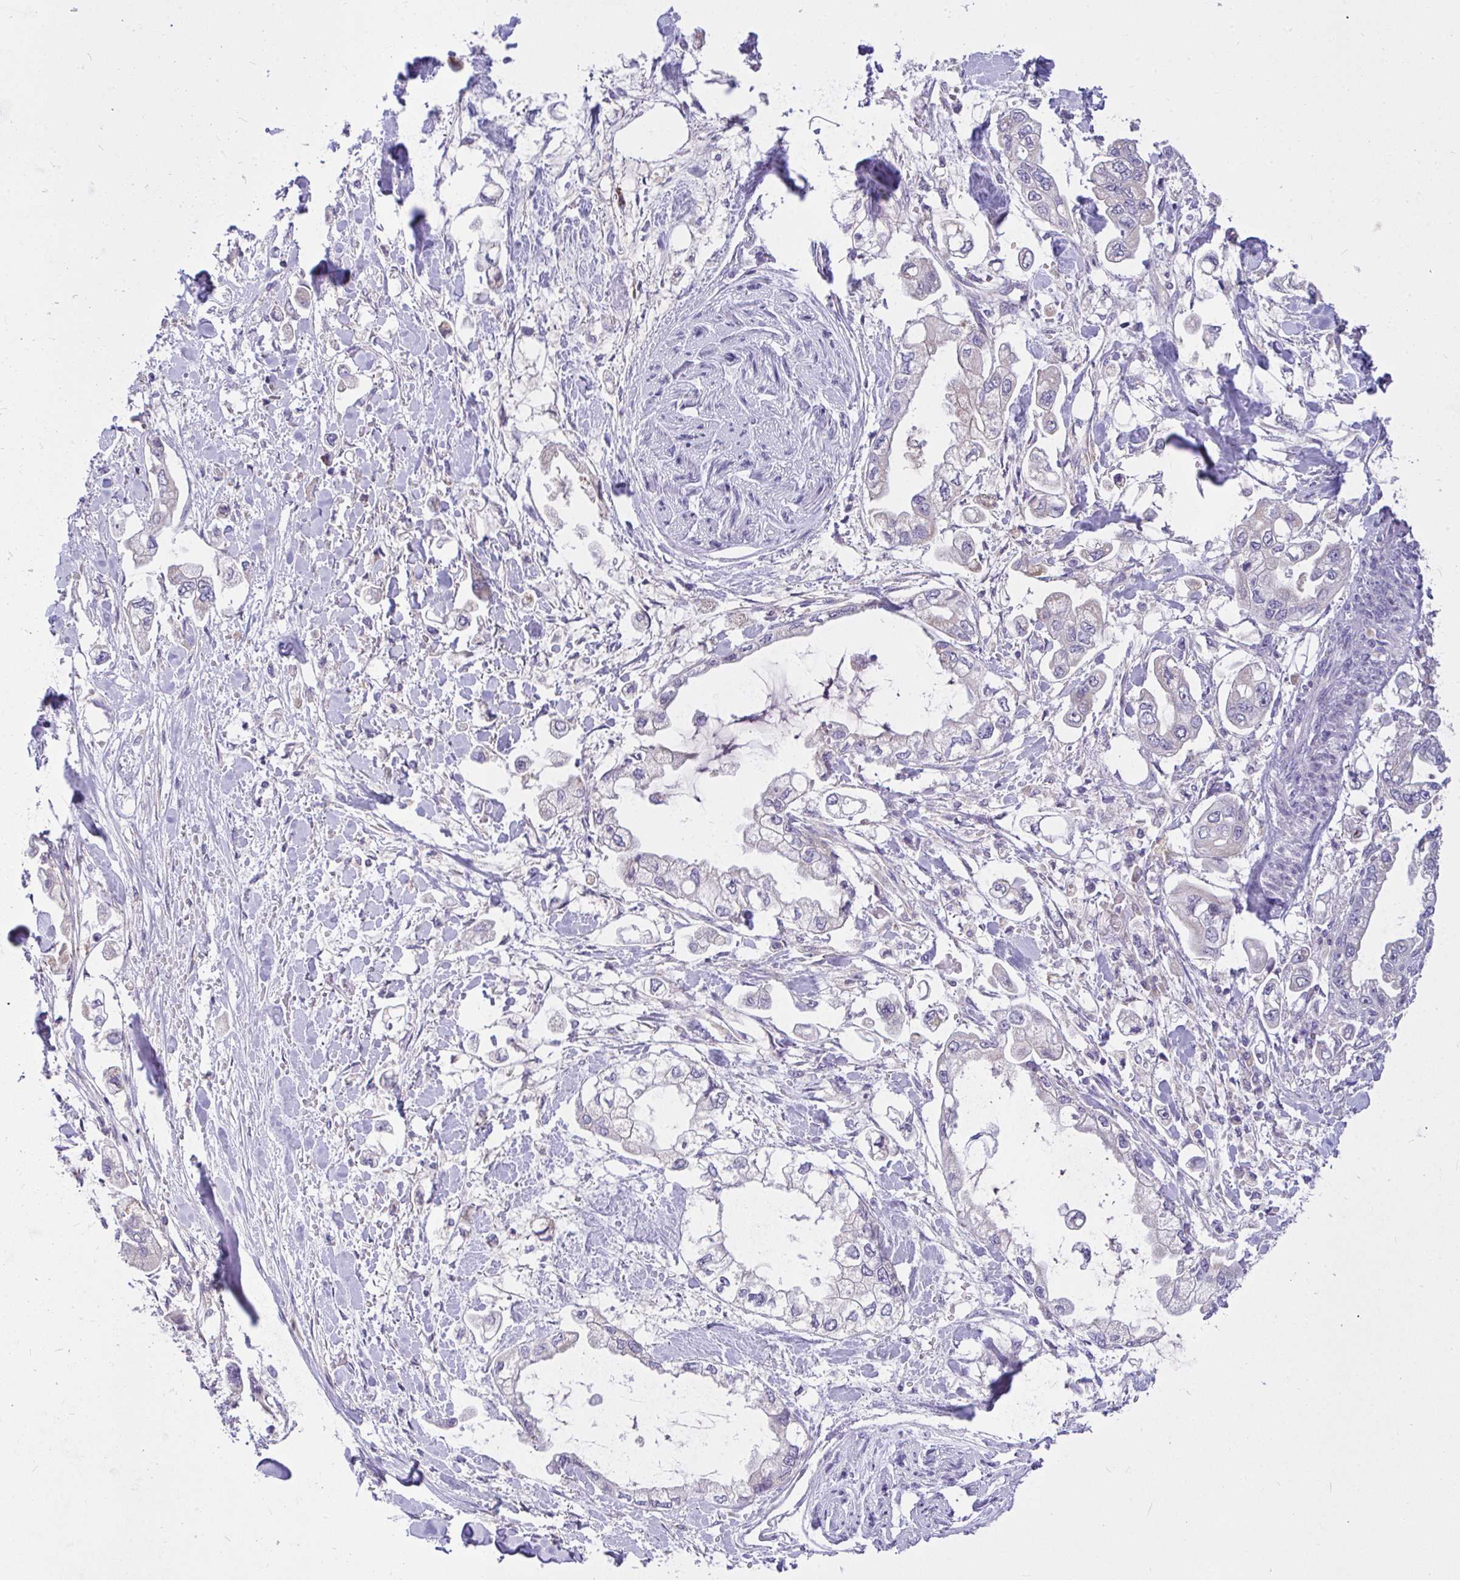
{"staining": {"intensity": "negative", "quantity": "none", "location": "none"}, "tissue": "stomach cancer", "cell_type": "Tumor cells", "image_type": "cancer", "snomed": [{"axis": "morphology", "description": "Adenocarcinoma, NOS"}, {"axis": "topography", "description": "Stomach"}], "caption": "Tumor cells are negative for brown protein staining in stomach cancer (adenocarcinoma).", "gene": "CEP63", "patient": {"sex": "male", "age": 62}}